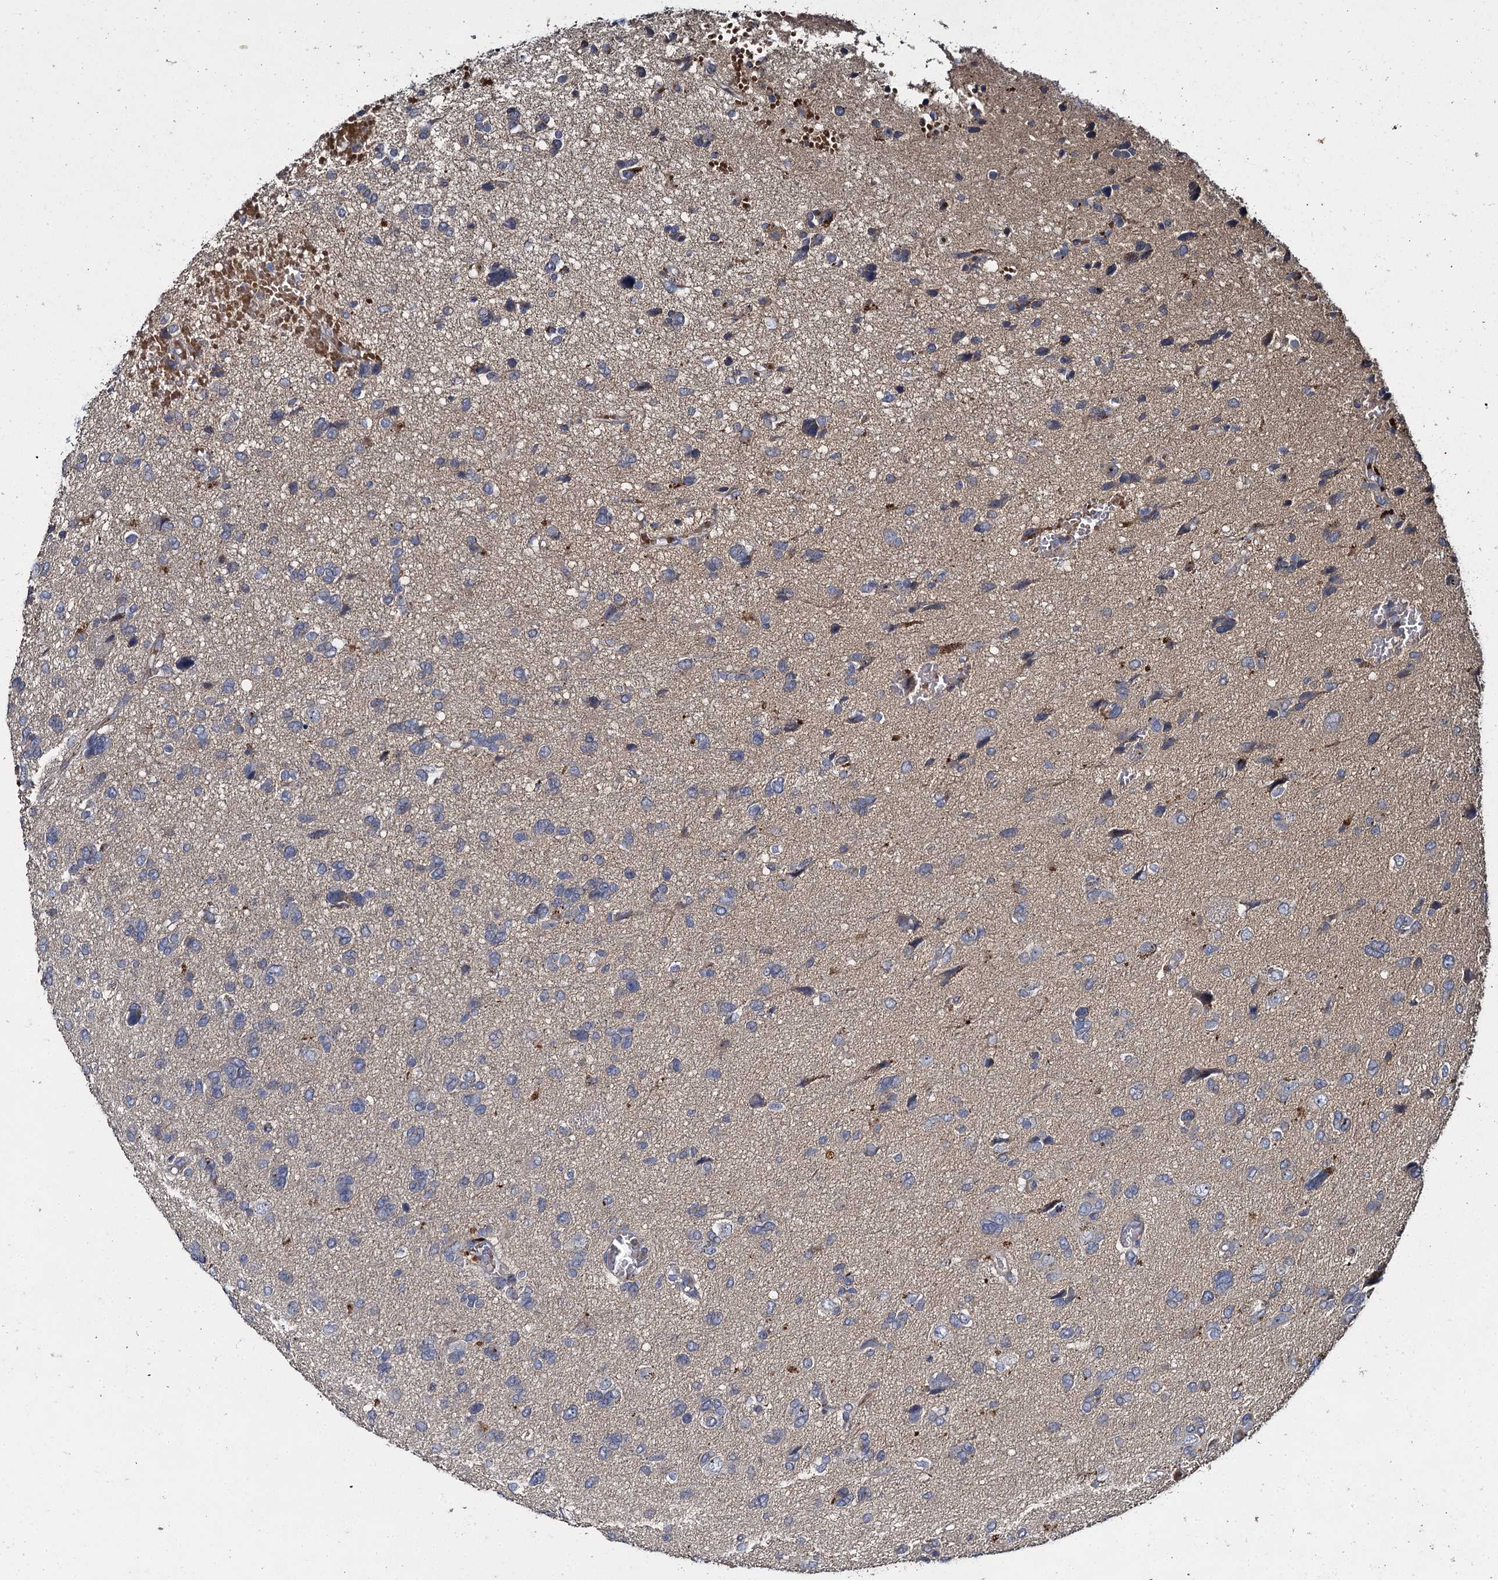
{"staining": {"intensity": "negative", "quantity": "none", "location": "none"}, "tissue": "glioma", "cell_type": "Tumor cells", "image_type": "cancer", "snomed": [{"axis": "morphology", "description": "Glioma, malignant, High grade"}, {"axis": "topography", "description": "Brain"}], "caption": "This image is of glioma stained with IHC to label a protein in brown with the nuclei are counter-stained blue. There is no staining in tumor cells.", "gene": "SLC11A2", "patient": {"sex": "female", "age": 59}}